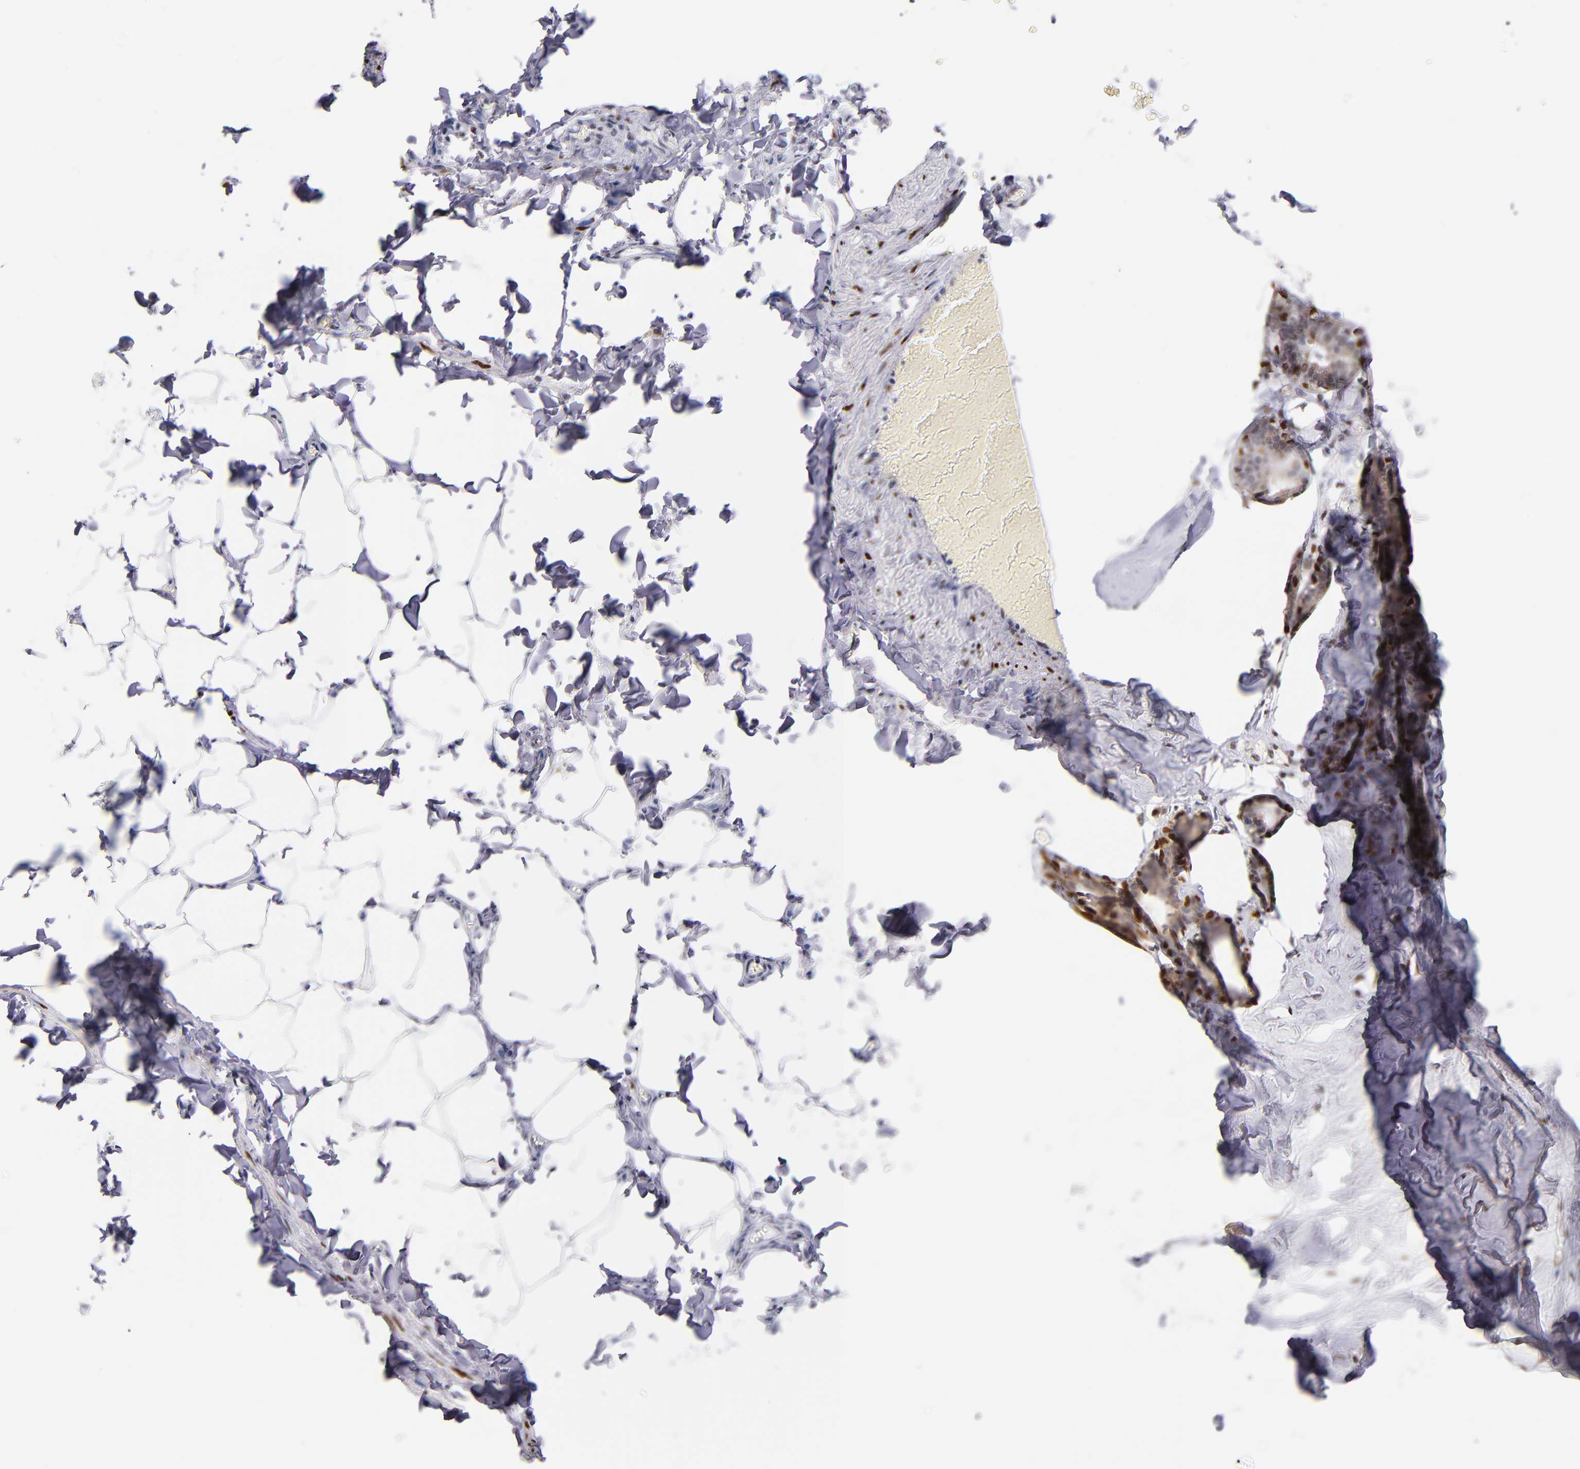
{"staining": {"intensity": "negative", "quantity": "none", "location": "none"}, "tissue": "adipose tissue", "cell_type": "Adipocytes", "image_type": "normal", "snomed": [{"axis": "morphology", "description": "Normal tissue, NOS"}, {"axis": "topography", "description": "Vascular tissue"}], "caption": "Immunohistochemical staining of normal adipose tissue displays no significant positivity in adipocytes.", "gene": "SRF", "patient": {"sex": "male", "age": 41}}